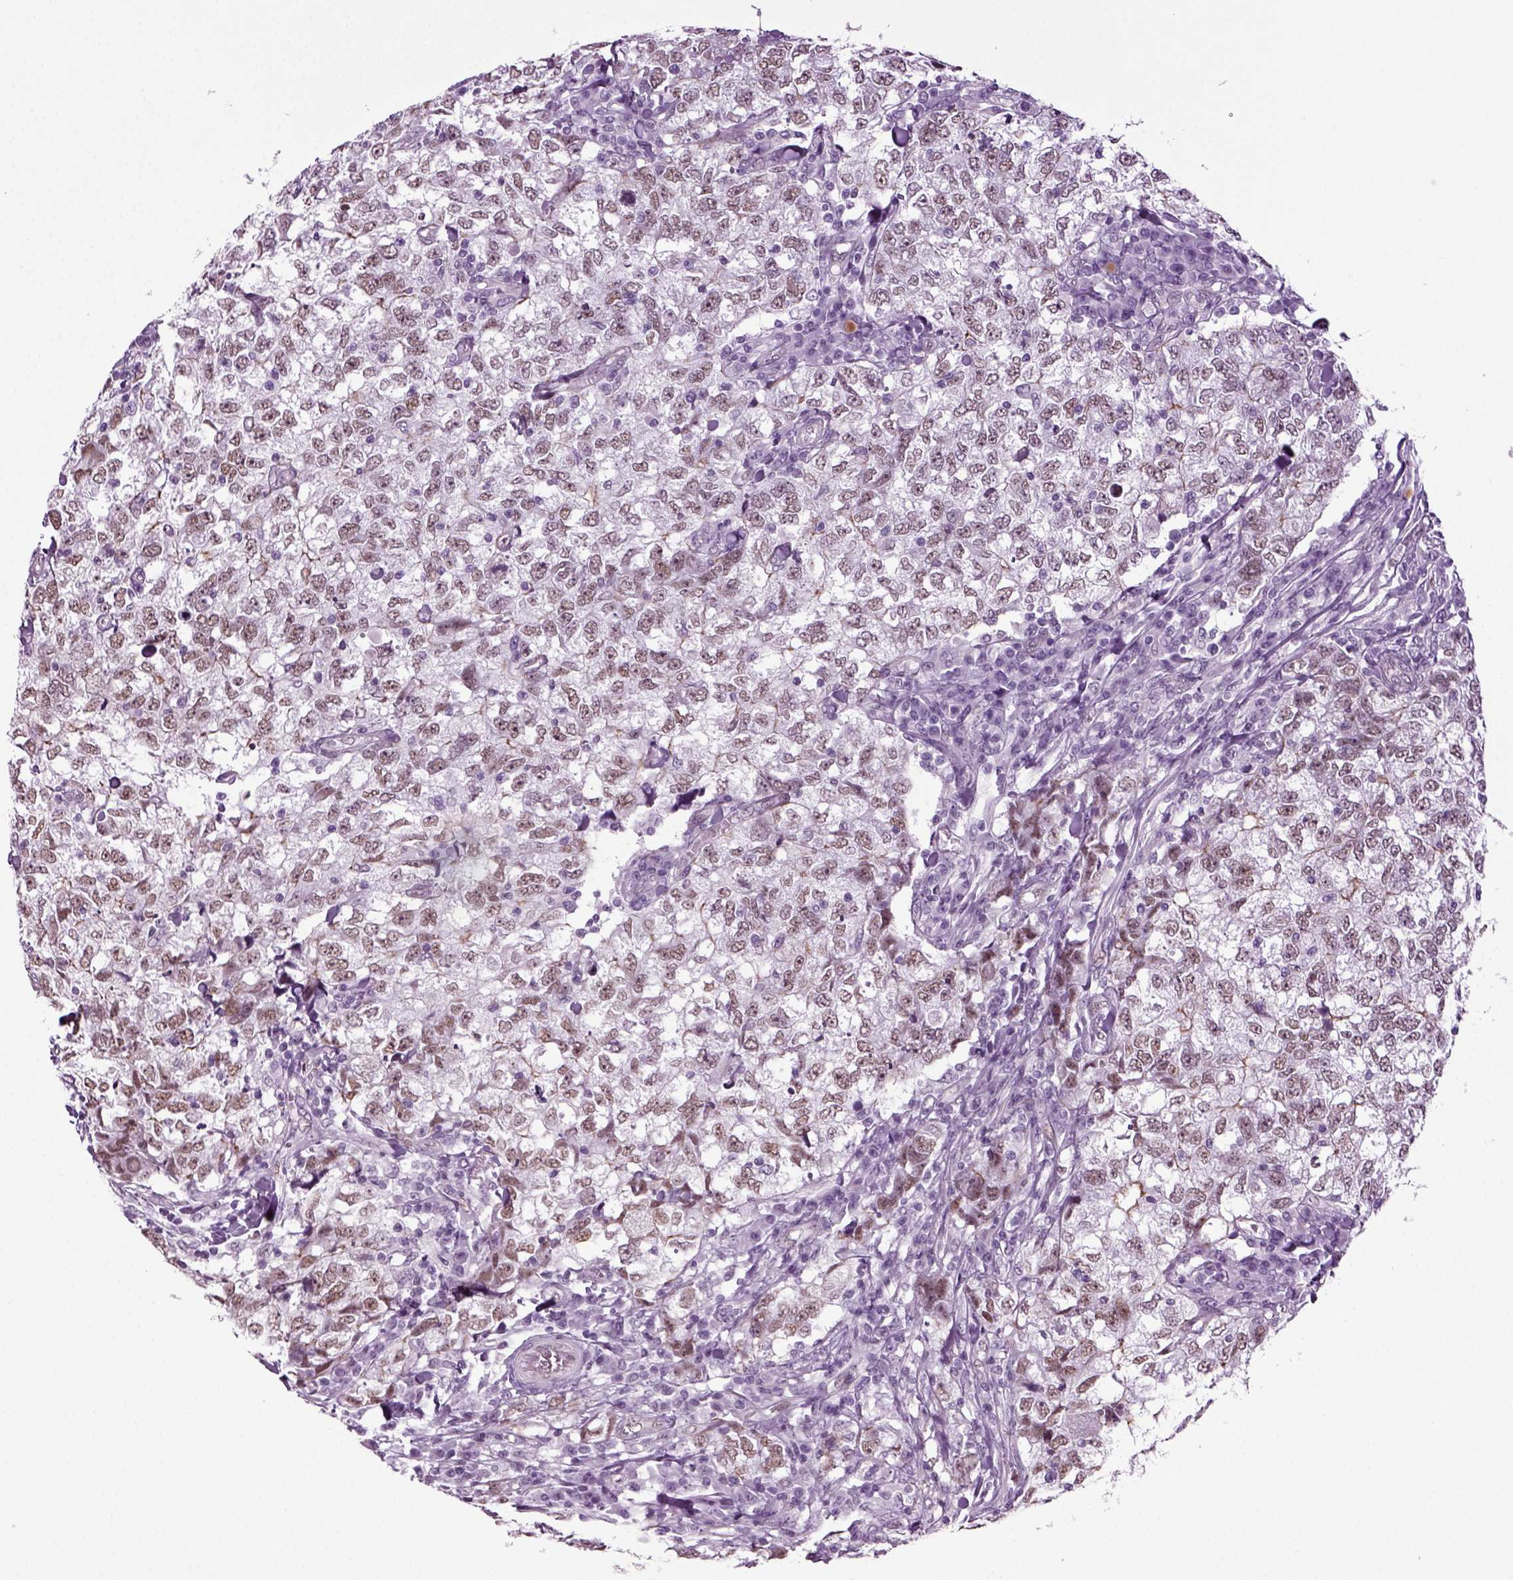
{"staining": {"intensity": "moderate", "quantity": ">75%", "location": "nuclear"}, "tissue": "breast cancer", "cell_type": "Tumor cells", "image_type": "cancer", "snomed": [{"axis": "morphology", "description": "Duct carcinoma"}, {"axis": "topography", "description": "Breast"}], "caption": "A photomicrograph of intraductal carcinoma (breast) stained for a protein exhibits moderate nuclear brown staining in tumor cells.", "gene": "RFX3", "patient": {"sex": "female", "age": 30}}